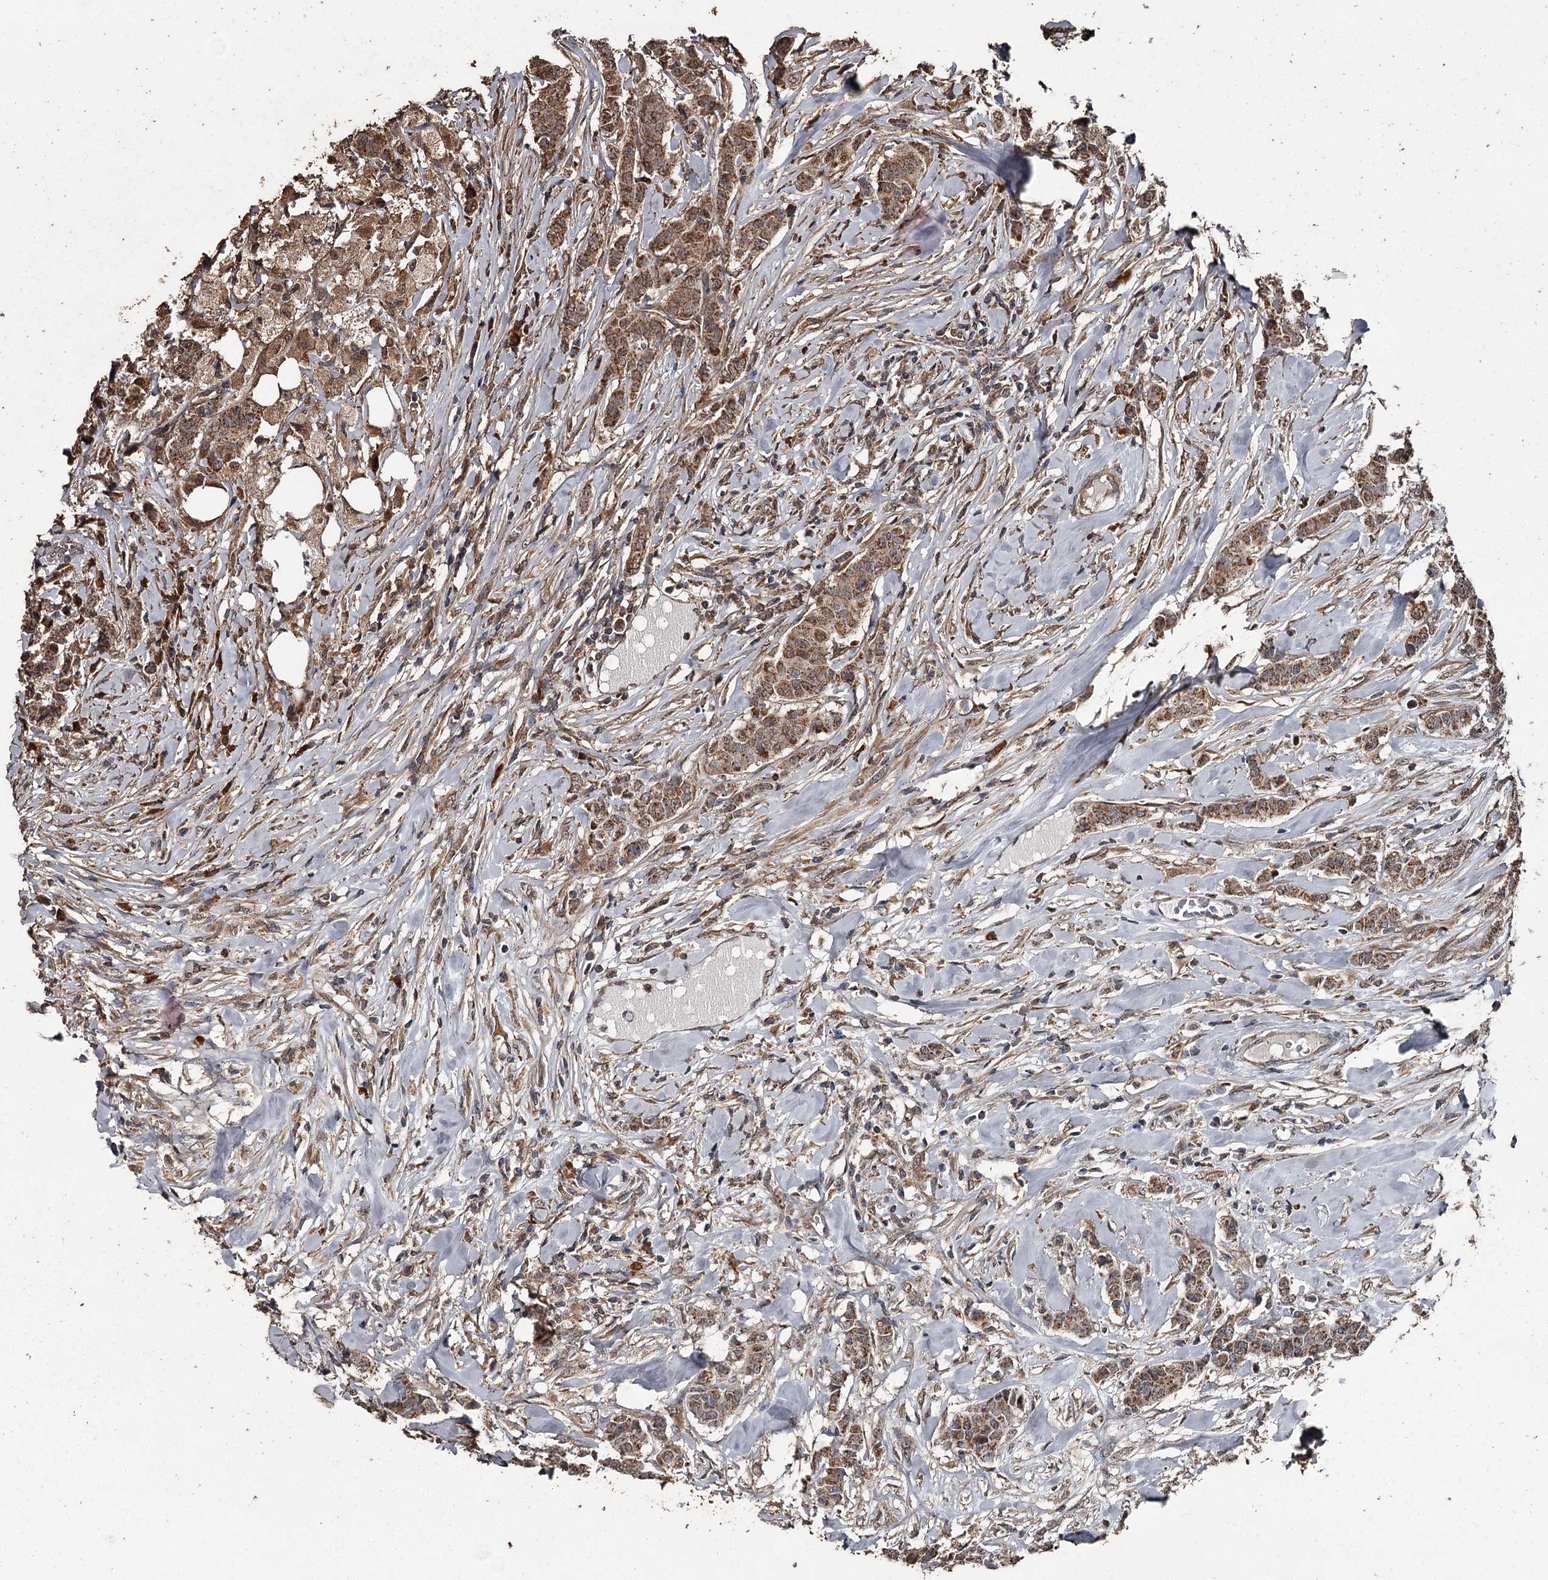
{"staining": {"intensity": "strong", "quantity": ">75%", "location": "cytoplasmic/membranous"}, "tissue": "breast cancer", "cell_type": "Tumor cells", "image_type": "cancer", "snomed": [{"axis": "morphology", "description": "Duct carcinoma"}, {"axis": "topography", "description": "Breast"}], "caption": "A micrograph showing strong cytoplasmic/membranous positivity in about >75% of tumor cells in infiltrating ductal carcinoma (breast), as visualized by brown immunohistochemical staining.", "gene": "WIPI1", "patient": {"sex": "female", "age": 40}}